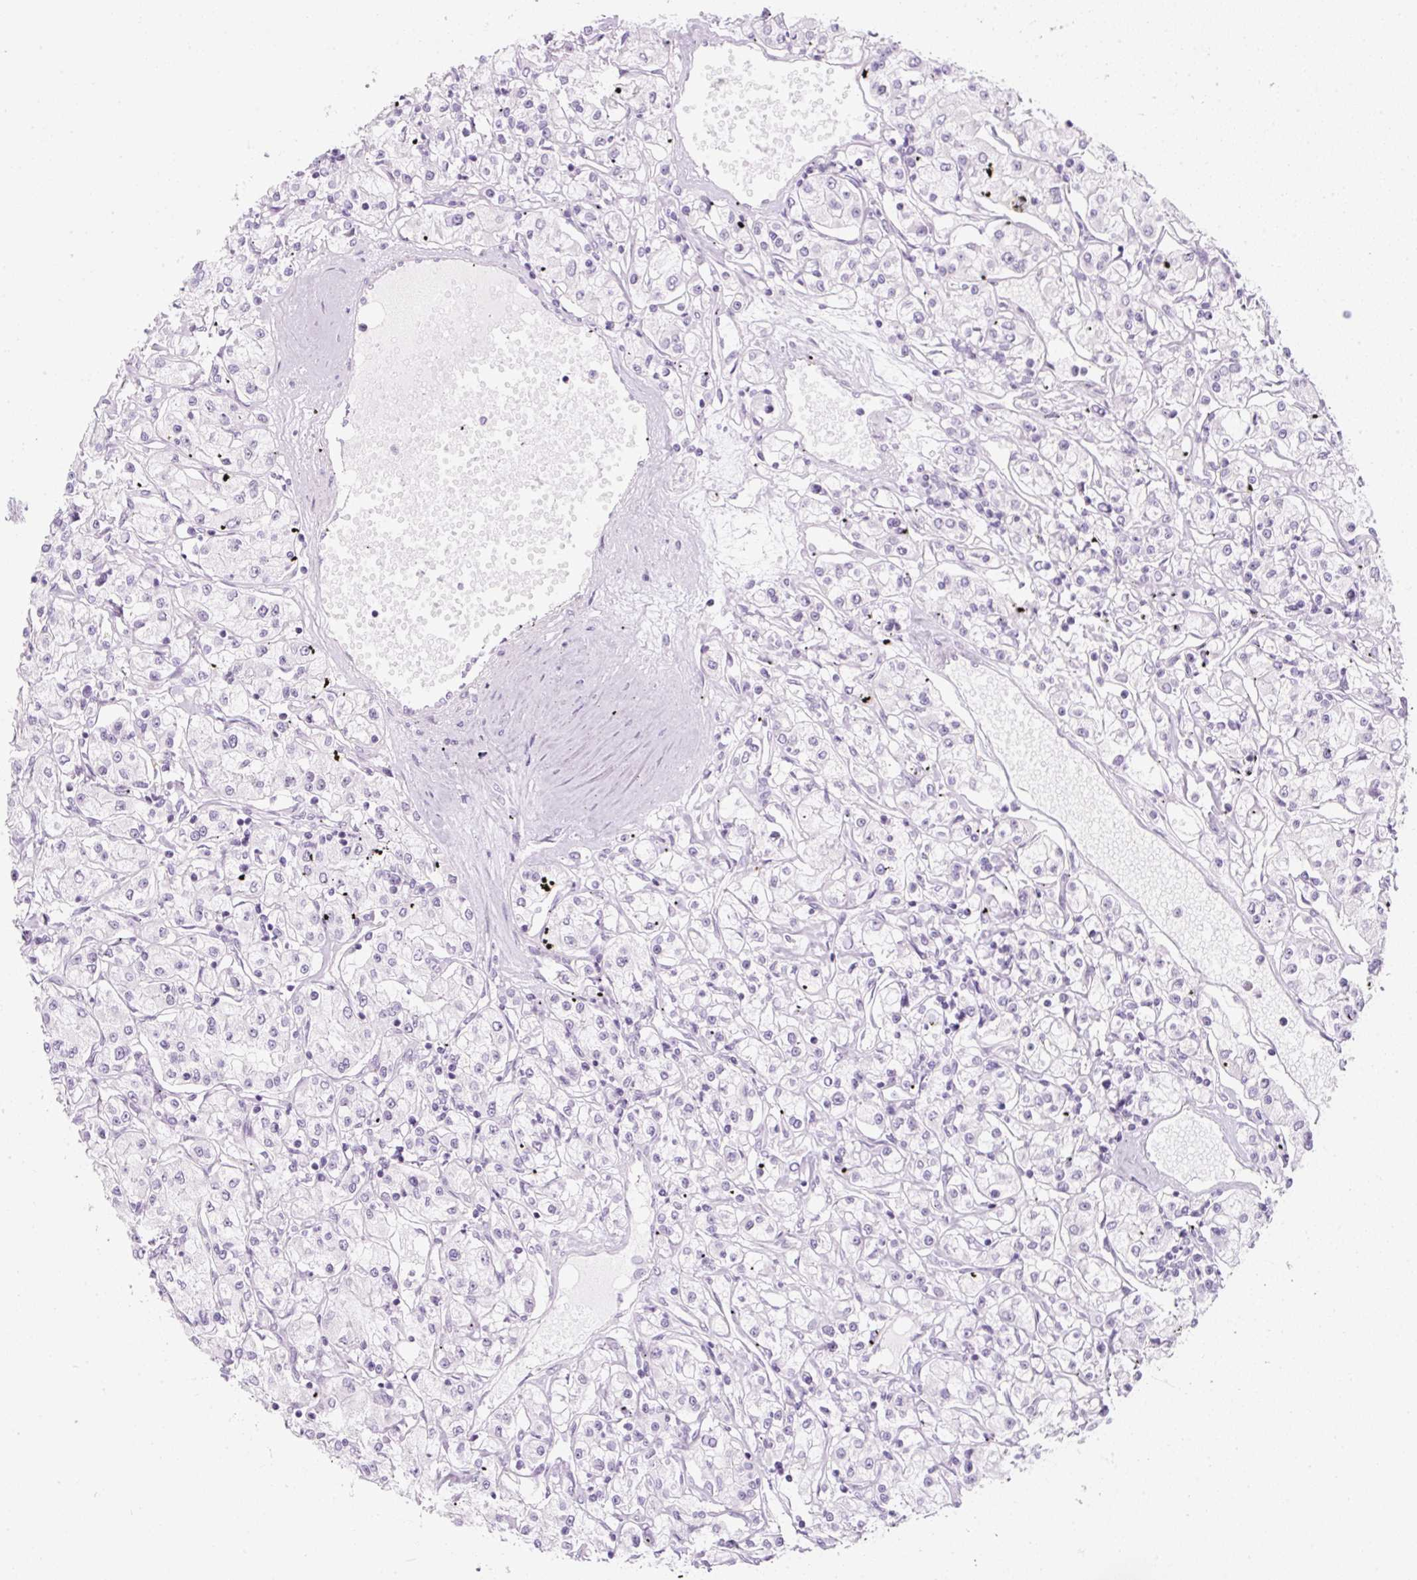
{"staining": {"intensity": "negative", "quantity": "none", "location": "none"}, "tissue": "renal cancer", "cell_type": "Tumor cells", "image_type": "cancer", "snomed": [{"axis": "morphology", "description": "Adenocarcinoma, NOS"}, {"axis": "topography", "description": "Kidney"}], "caption": "Tumor cells show no significant protein expression in adenocarcinoma (renal).", "gene": "PF4V1", "patient": {"sex": "female", "age": 59}}